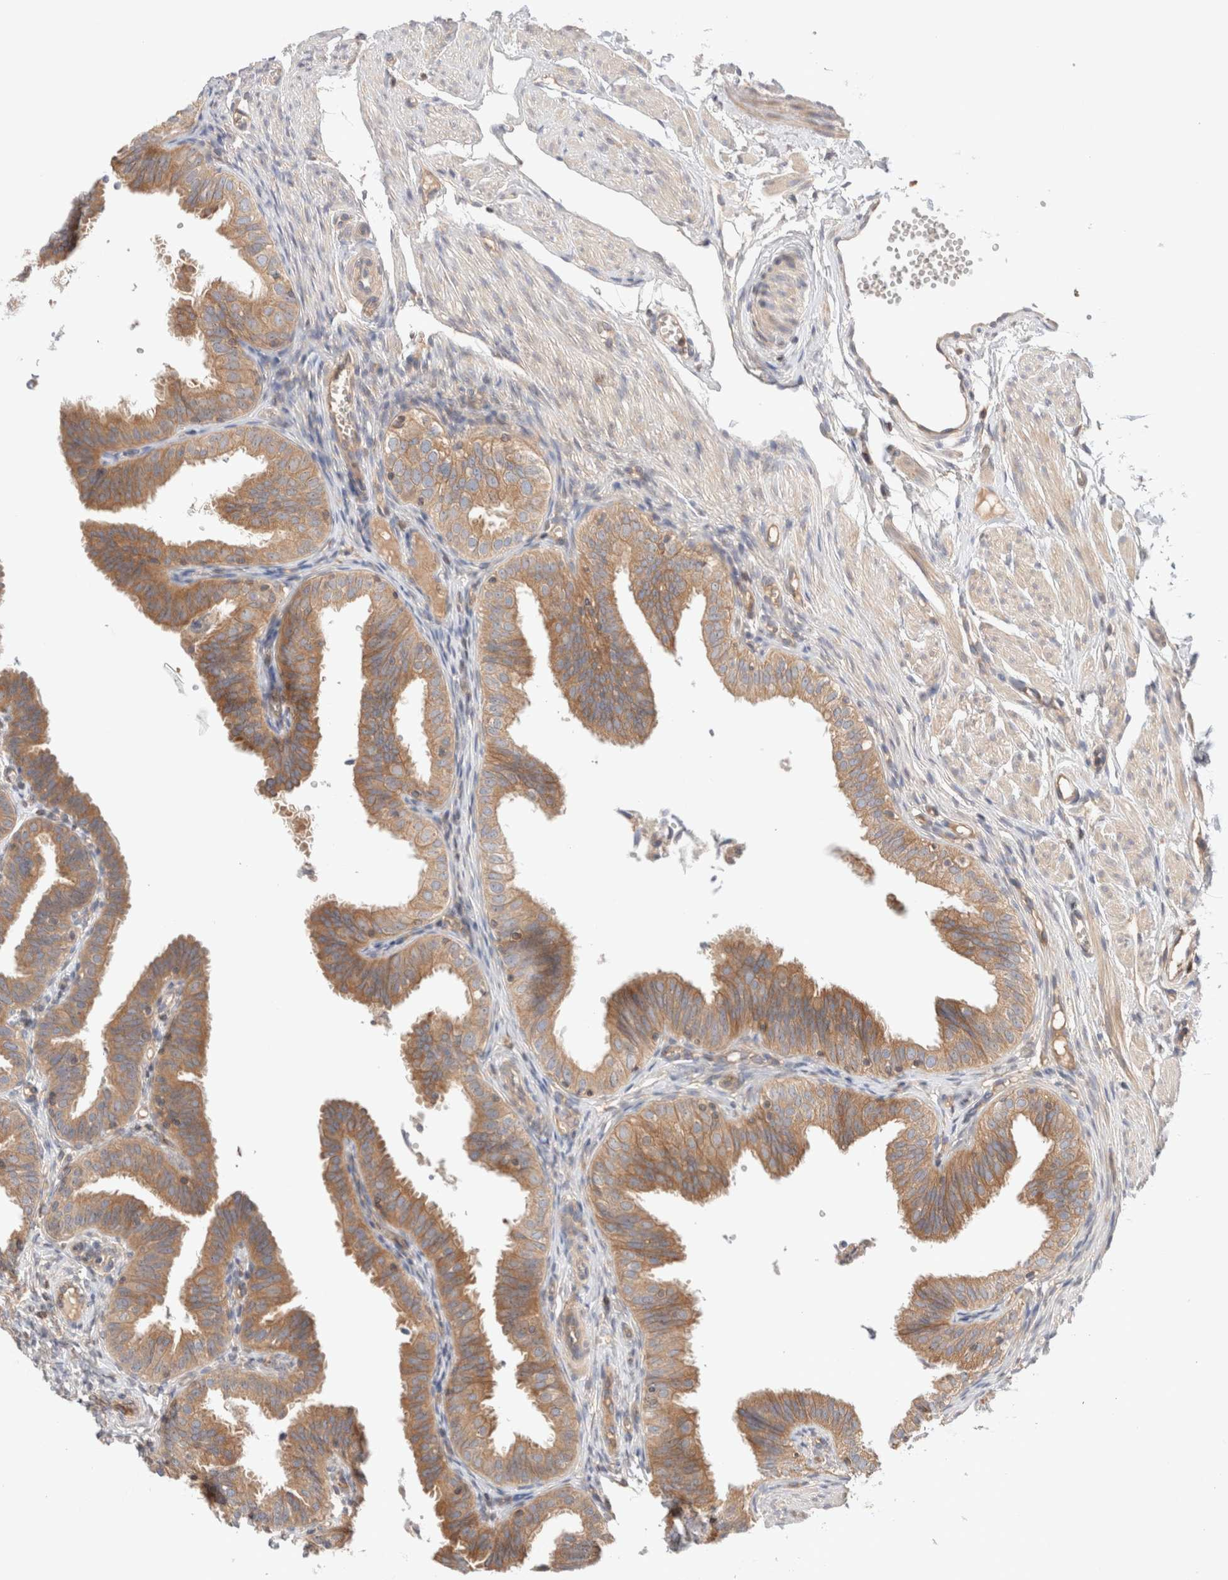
{"staining": {"intensity": "moderate", "quantity": ">75%", "location": "cytoplasmic/membranous"}, "tissue": "fallopian tube", "cell_type": "Glandular cells", "image_type": "normal", "snomed": [{"axis": "morphology", "description": "Normal tissue, NOS"}, {"axis": "topography", "description": "Fallopian tube"}], "caption": "Brown immunohistochemical staining in benign human fallopian tube exhibits moderate cytoplasmic/membranous positivity in approximately >75% of glandular cells.", "gene": "SIKE1", "patient": {"sex": "female", "age": 35}}